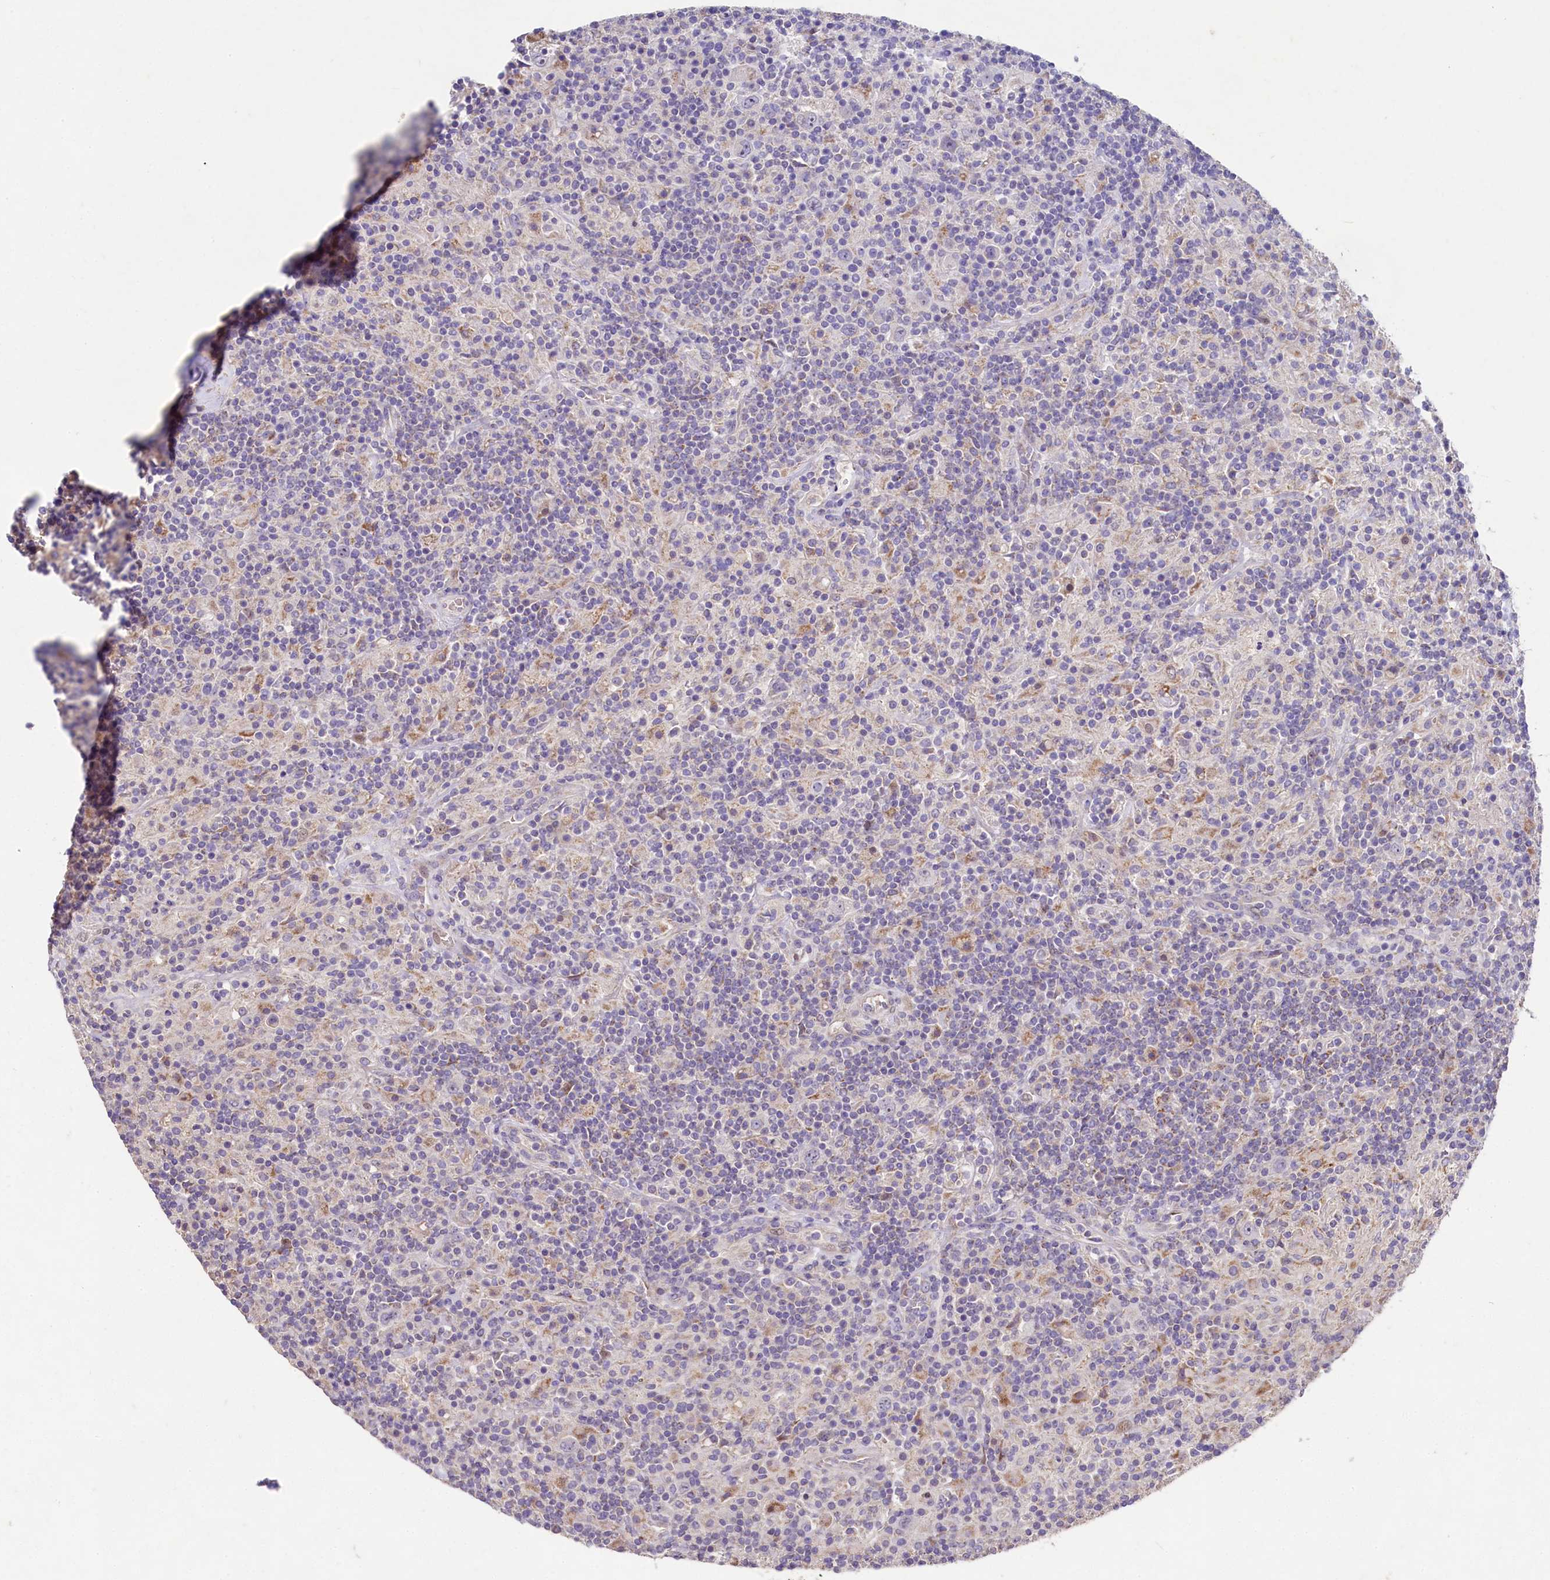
{"staining": {"intensity": "negative", "quantity": "none", "location": "none"}, "tissue": "lymphoma", "cell_type": "Tumor cells", "image_type": "cancer", "snomed": [{"axis": "morphology", "description": "Hodgkin's disease, NOS"}, {"axis": "topography", "description": "Lymph node"}], "caption": "Protein analysis of Hodgkin's disease exhibits no significant expression in tumor cells.", "gene": "FXYD6", "patient": {"sex": "male", "age": 70}}